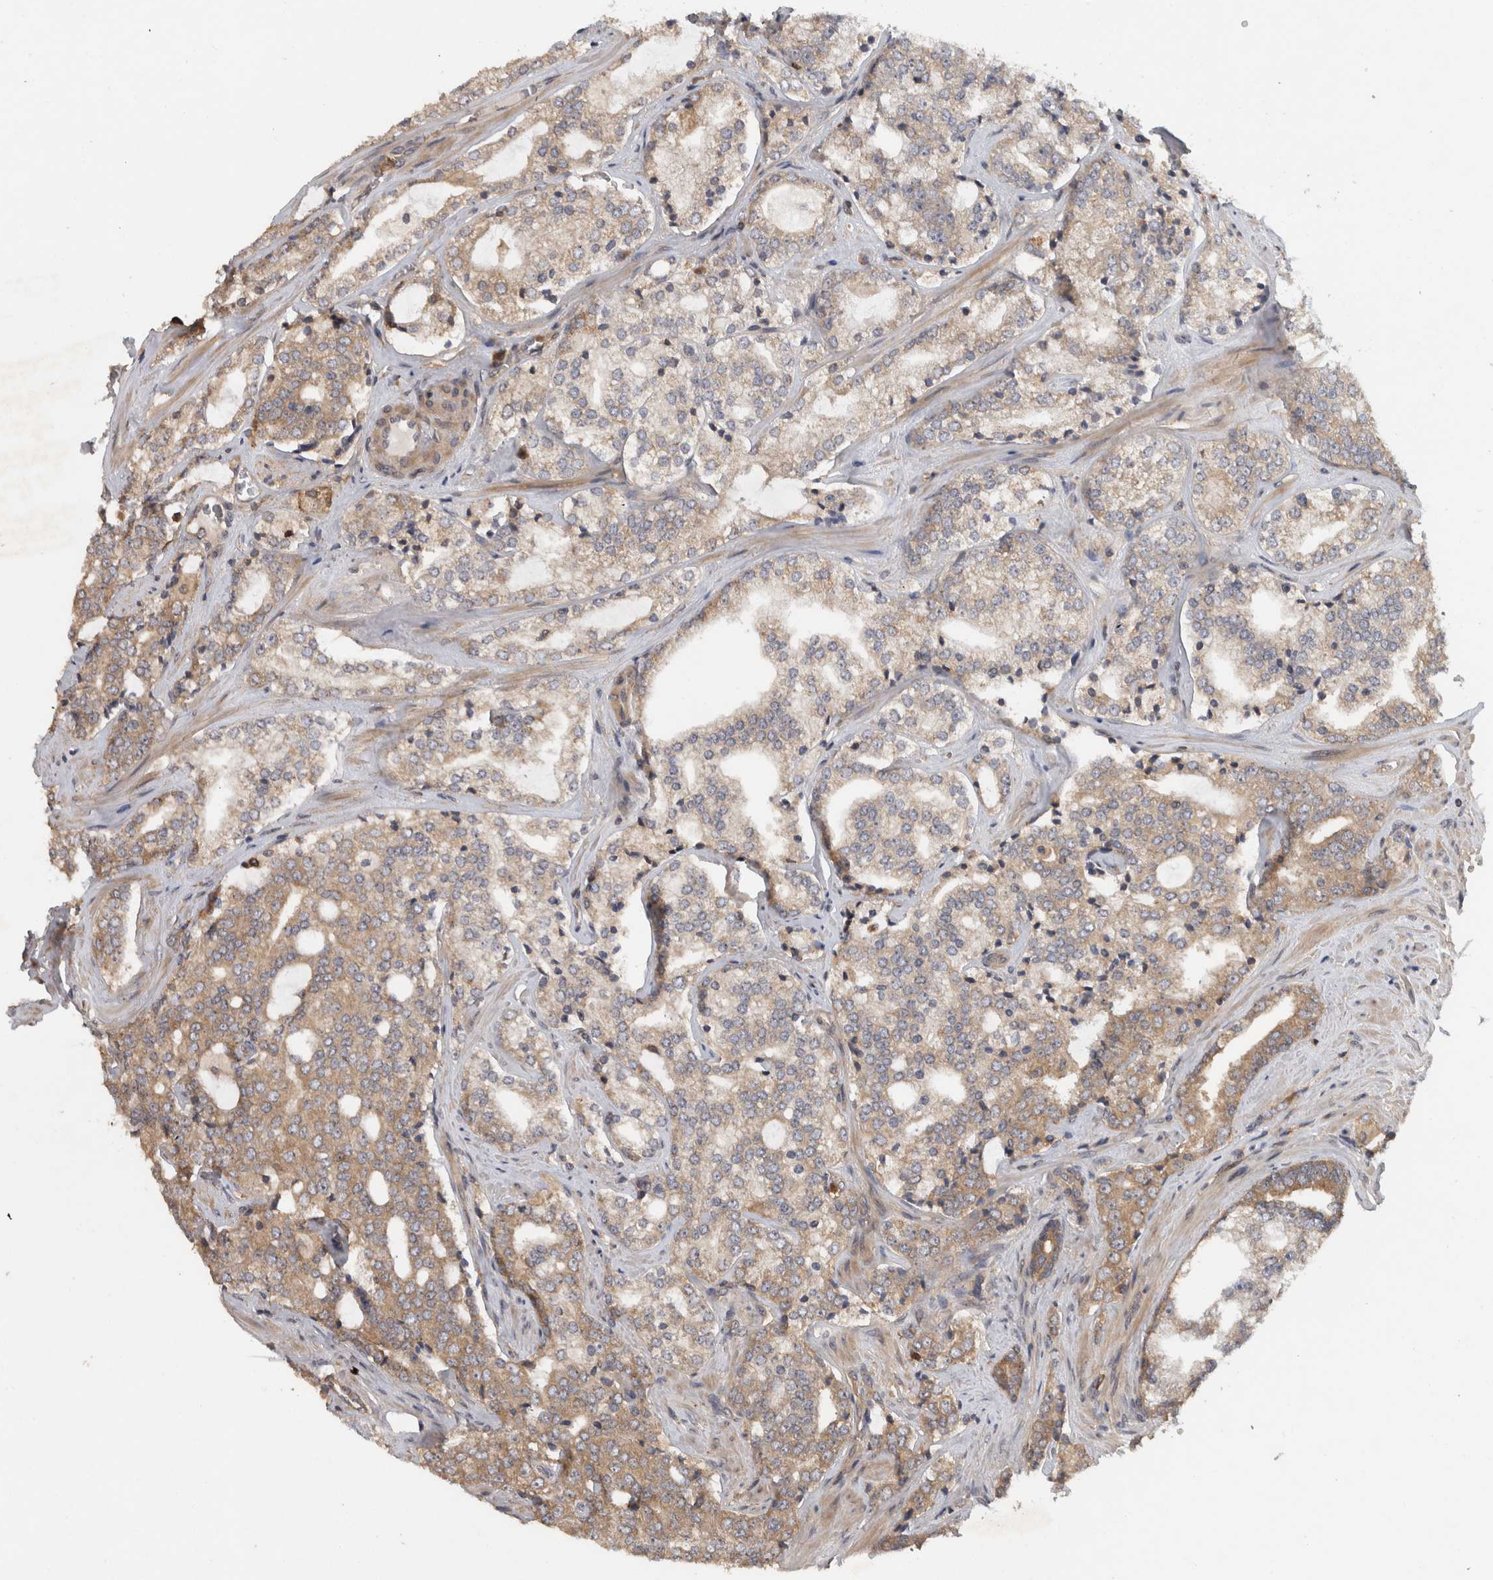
{"staining": {"intensity": "moderate", "quantity": ">75%", "location": "cytoplasmic/membranous"}, "tissue": "prostate cancer", "cell_type": "Tumor cells", "image_type": "cancer", "snomed": [{"axis": "morphology", "description": "Adenocarcinoma, High grade"}, {"axis": "topography", "description": "Prostate"}], "caption": "Moderate cytoplasmic/membranous positivity is appreciated in approximately >75% of tumor cells in prostate cancer.", "gene": "VEPH1", "patient": {"sex": "male", "age": 64}}